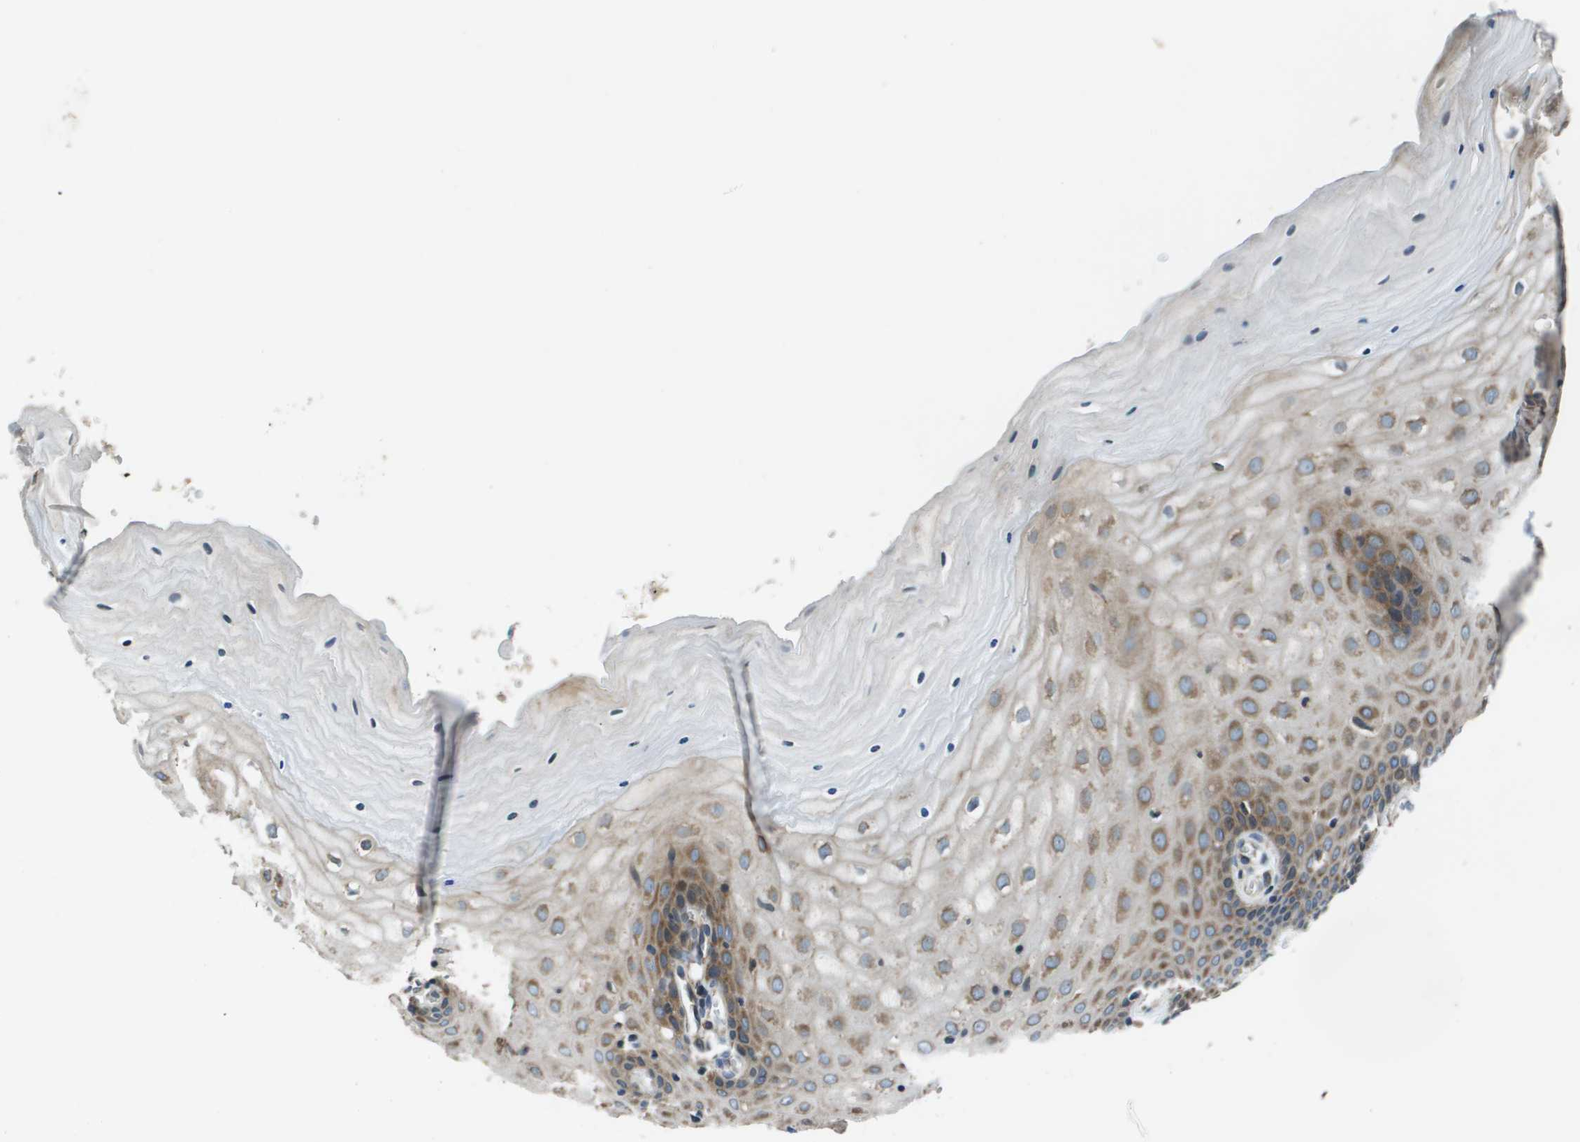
{"staining": {"intensity": "moderate", "quantity": ">75%", "location": "cytoplasmic/membranous"}, "tissue": "cervix", "cell_type": "Glandular cells", "image_type": "normal", "snomed": [{"axis": "morphology", "description": "Normal tissue, NOS"}, {"axis": "topography", "description": "Cervix"}], "caption": "A medium amount of moderate cytoplasmic/membranous expression is present in about >75% of glandular cells in benign cervix. (Brightfield microscopy of DAB IHC at high magnification).", "gene": "EIF3B", "patient": {"sex": "female", "age": 55}}